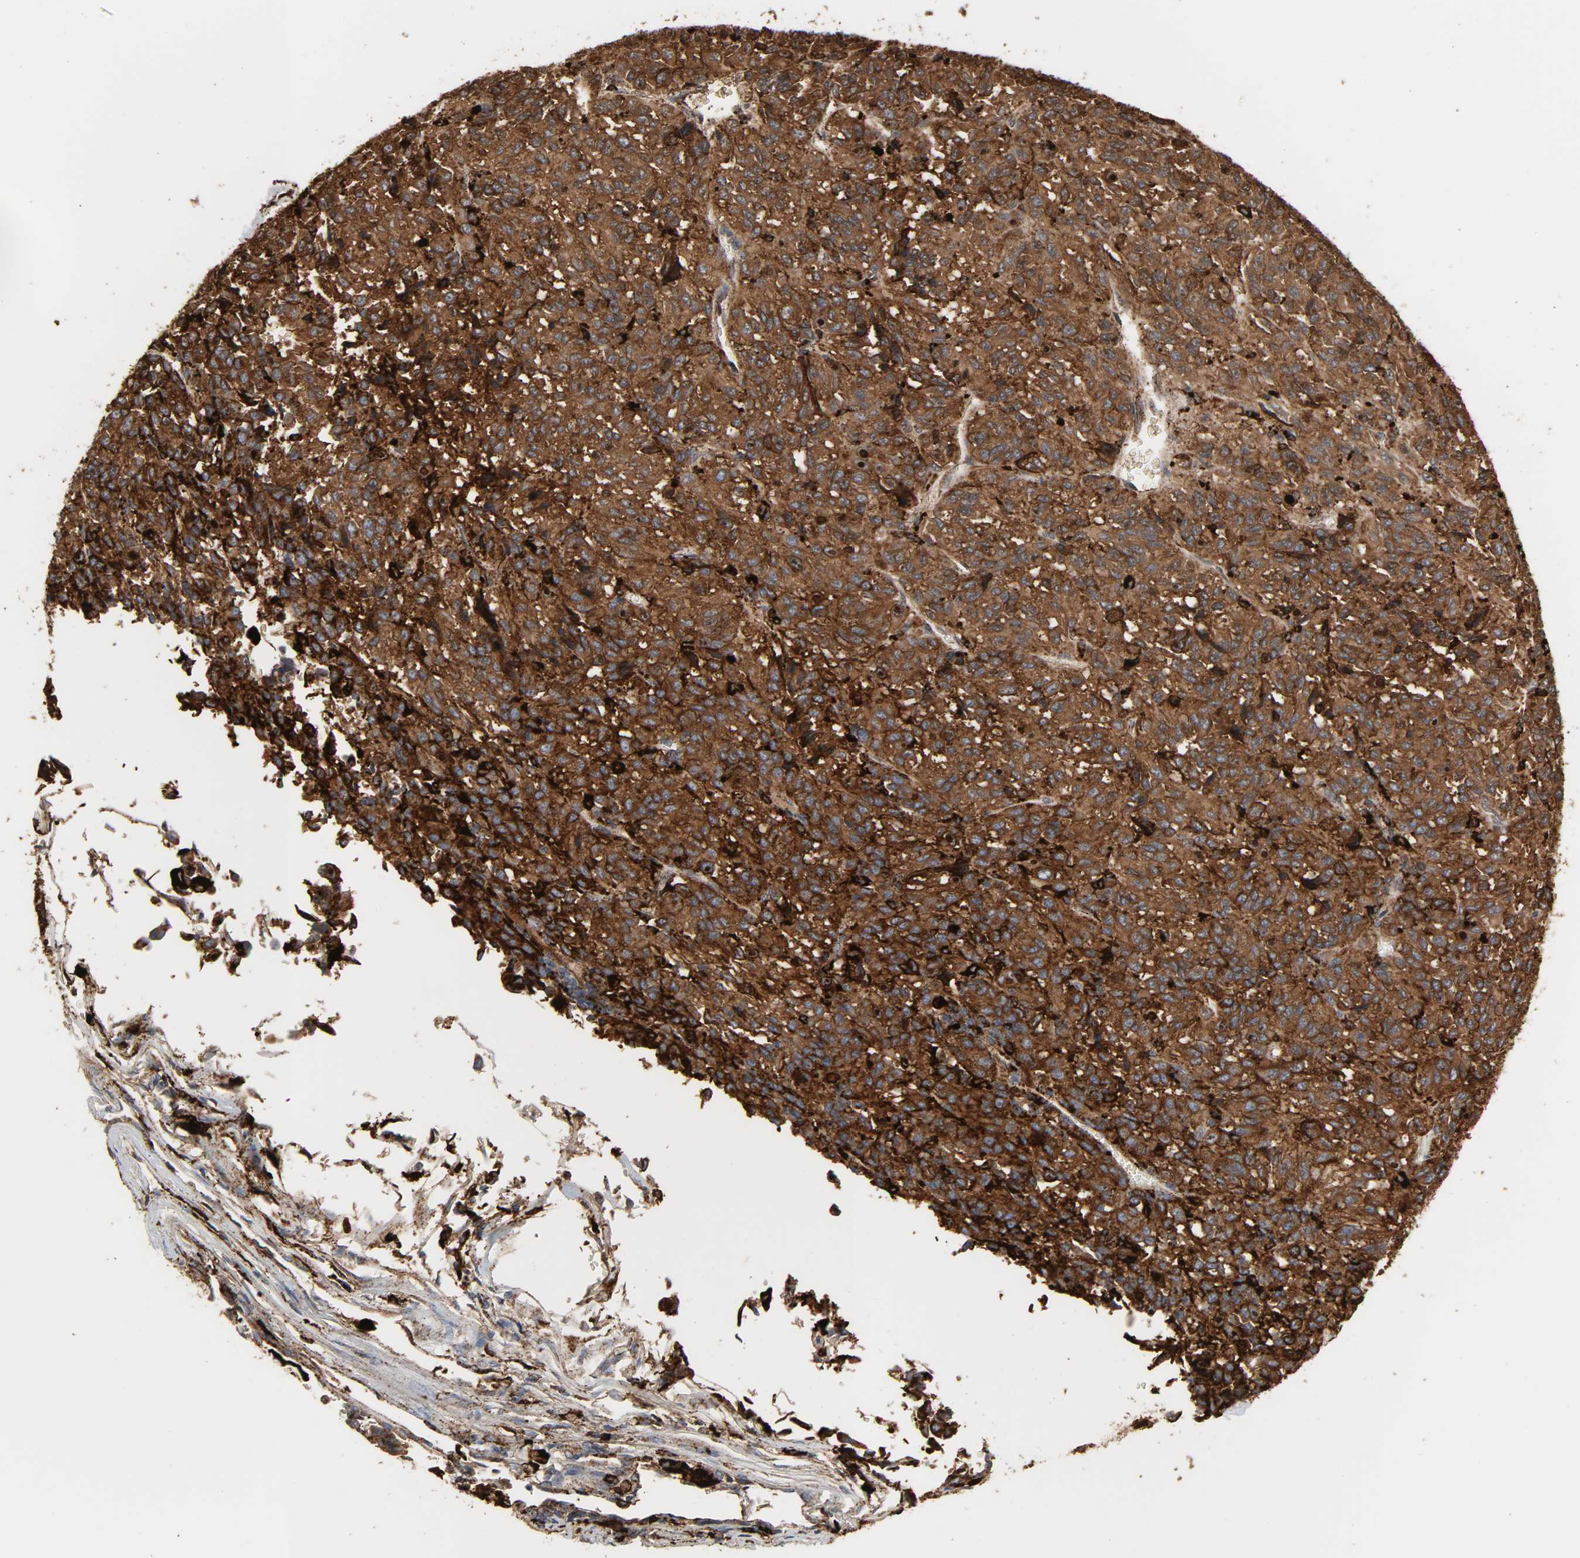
{"staining": {"intensity": "strong", "quantity": ">75%", "location": "cytoplasmic/membranous"}, "tissue": "melanoma", "cell_type": "Tumor cells", "image_type": "cancer", "snomed": [{"axis": "morphology", "description": "Malignant melanoma, Metastatic site"}, {"axis": "topography", "description": "Lung"}], "caption": "Brown immunohistochemical staining in human malignant melanoma (metastatic site) displays strong cytoplasmic/membranous positivity in approximately >75% of tumor cells. Nuclei are stained in blue.", "gene": "PSAP", "patient": {"sex": "male", "age": 64}}